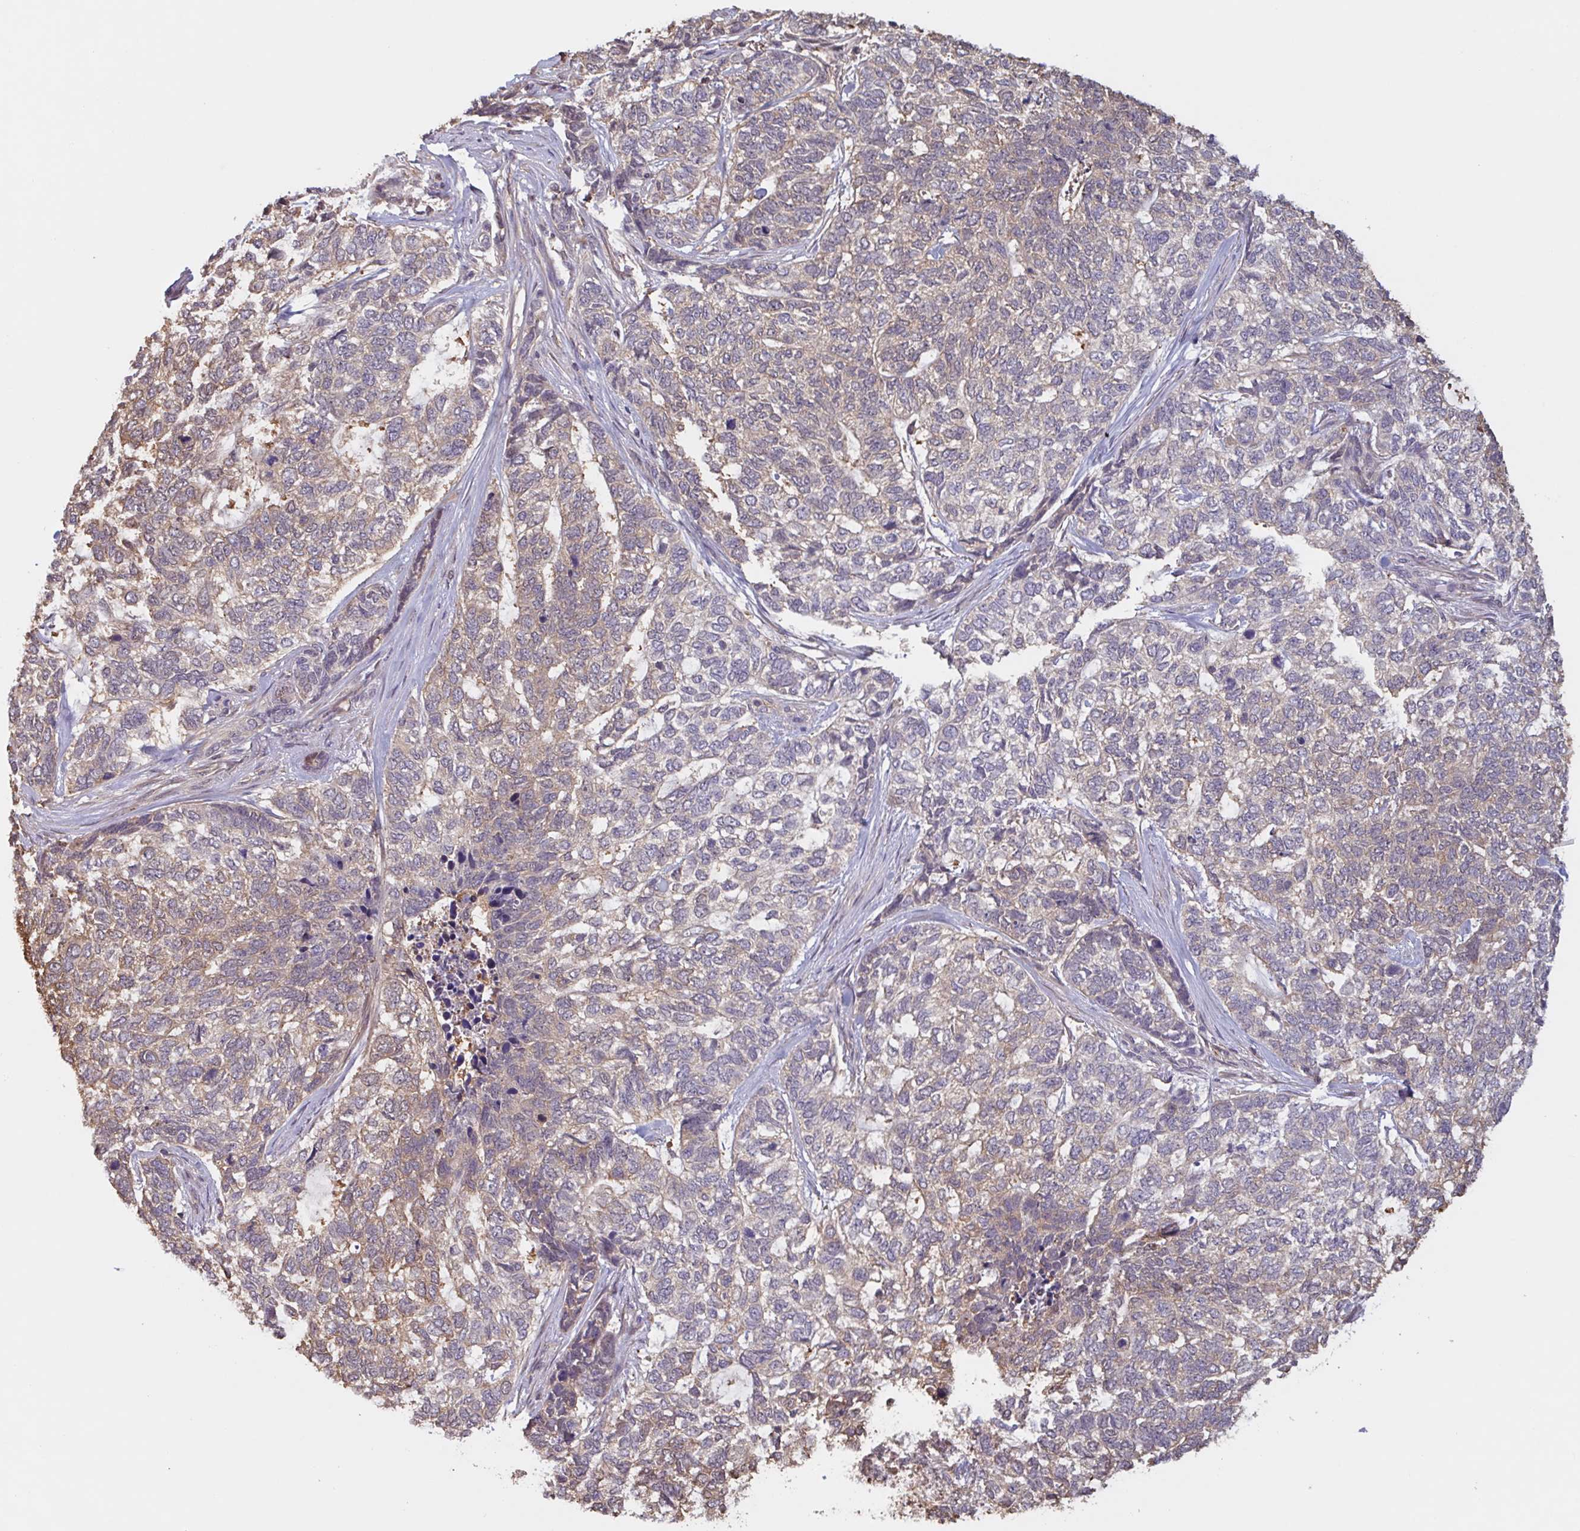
{"staining": {"intensity": "weak", "quantity": "25%-75%", "location": "cytoplasmic/membranous"}, "tissue": "skin cancer", "cell_type": "Tumor cells", "image_type": "cancer", "snomed": [{"axis": "morphology", "description": "Basal cell carcinoma"}, {"axis": "topography", "description": "Skin"}], "caption": "Immunohistochemistry image of skin cancer stained for a protein (brown), which shows low levels of weak cytoplasmic/membranous expression in about 25%-75% of tumor cells.", "gene": "OTOP2", "patient": {"sex": "female", "age": 65}}